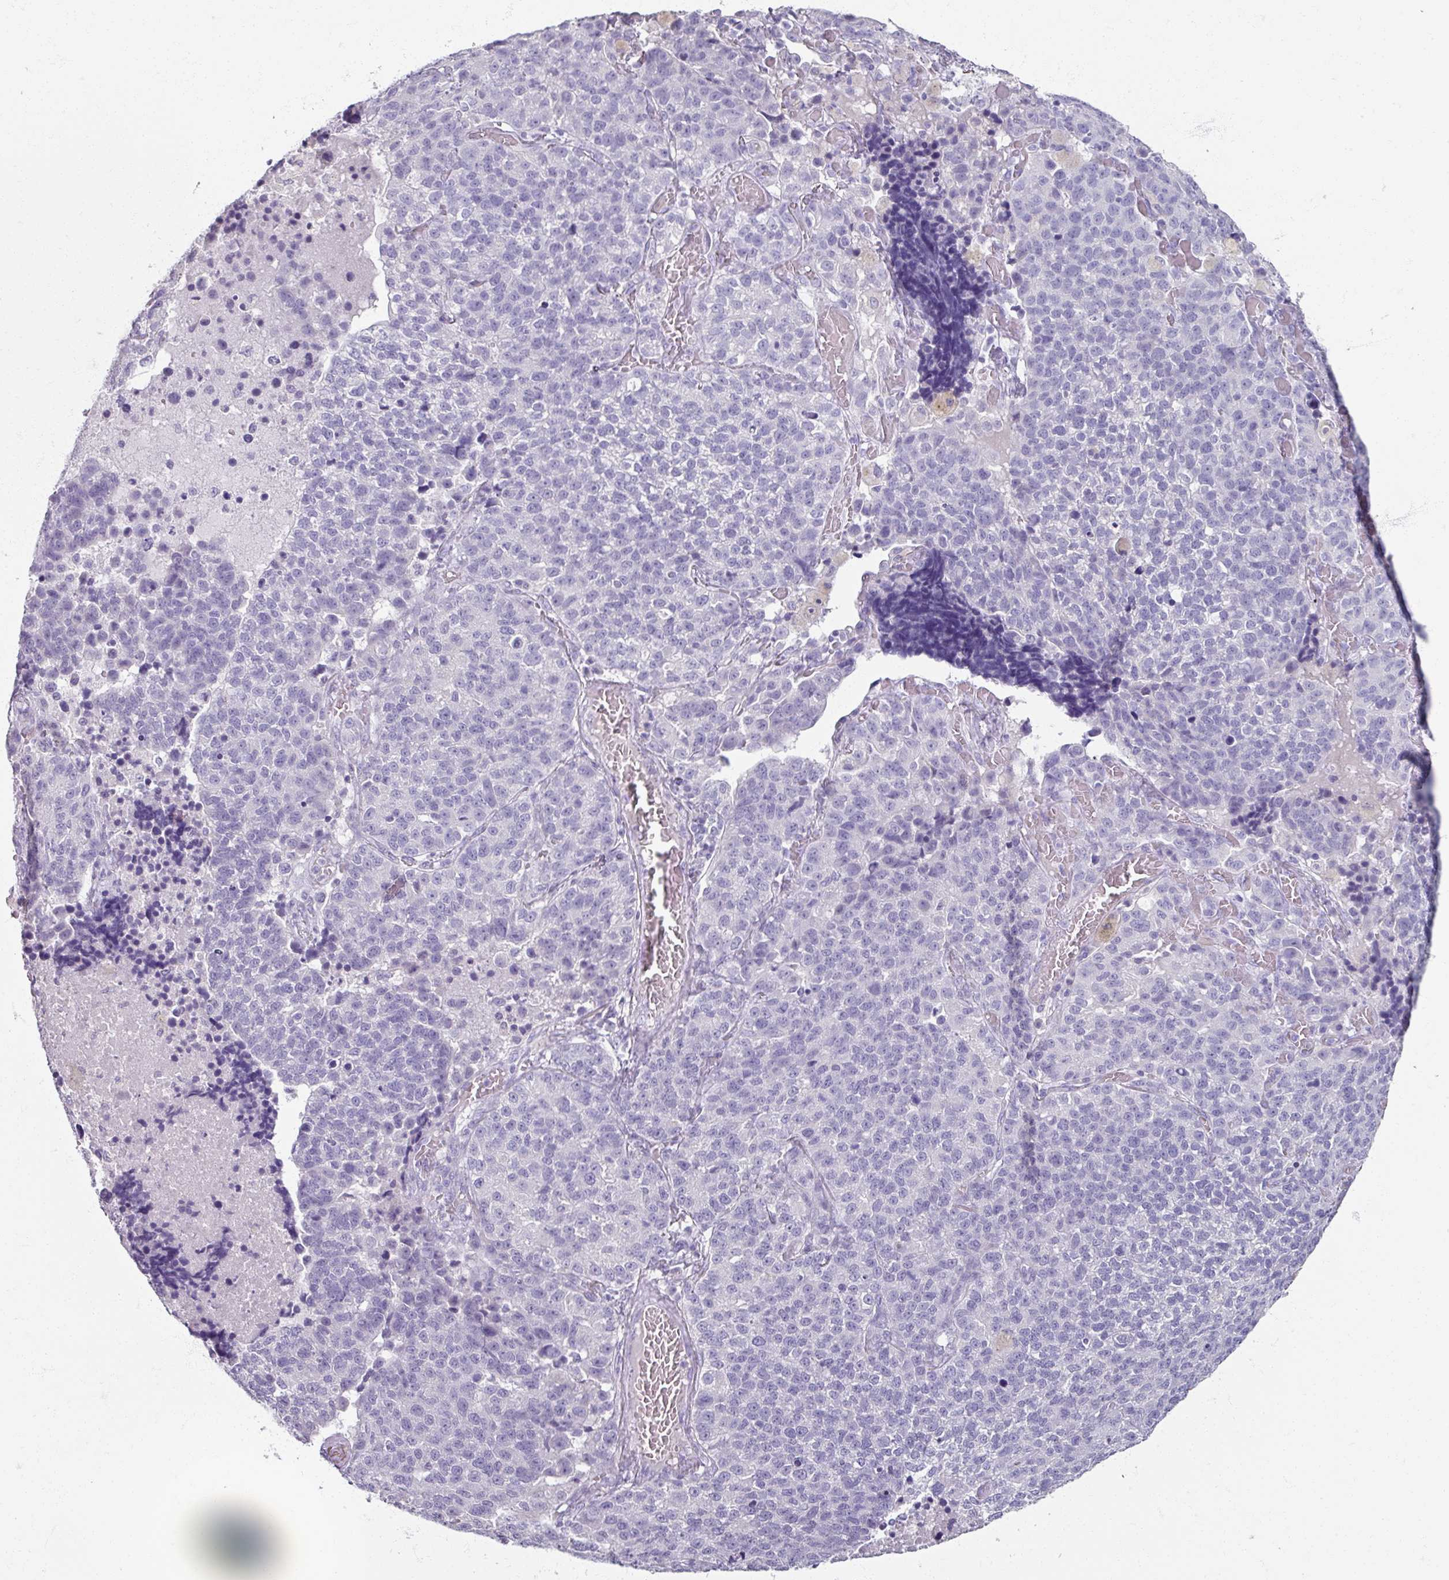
{"staining": {"intensity": "negative", "quantity": "none", "location": "none"}, "tissue": "lung cancer", "cell_type": "Tumor cells", "image_type": "cancer", "snomed": [{"axis": "morphology", "description": "Adenocarcinoma, NOS"}, {"axis": "topography", "description": "Lung"}], "caption": "High magnification brightfield microscopy of lung cancer (adenocarcinoma) stained with DAB (brown) and counterstained with hematoxylin (blue): tumor cells show no significant expression.", "gene": "TG", "patient": {"sex": "male", "age": 49}}